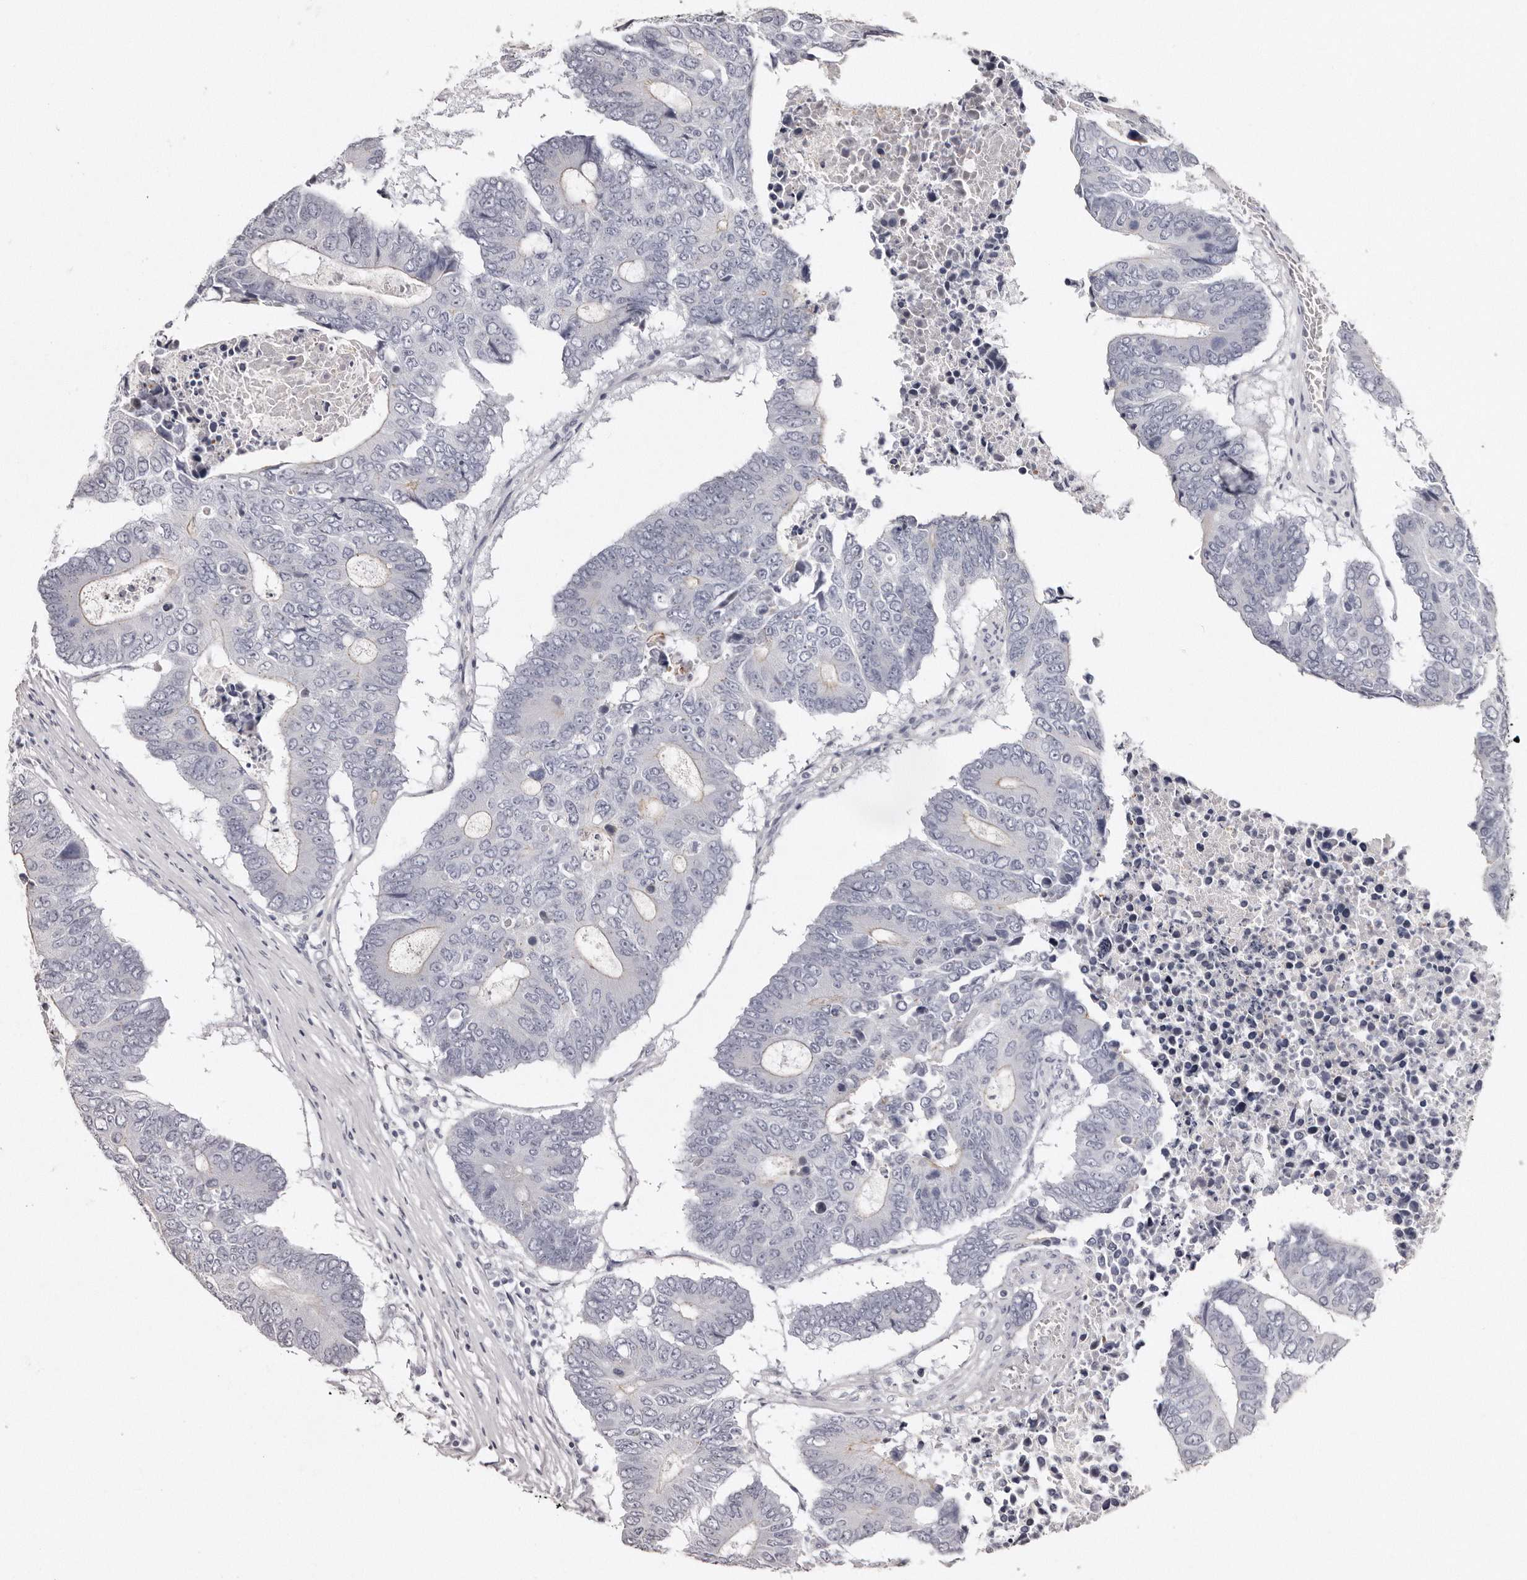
{"staining": {"intensity": "moderate", "quantity": "<25%", "location": "cytoplasmic/membranous"}, "tissue": "colorectal cancer", "cell_type": "Tumor cells", "image_type": "cancer", "snomed": [{"axis": "morphology", "description": "Adenocarcinoma, NOS"}, {"axis": "topography", "description": "Colon"}], "caption": "Human colorectal cancer stained for a protein (brown) displays moderate cytoplasmic/membranous positive positivity in about <25% of tumor cells.", "gene": "PEG10", "patient": {"sex": "male", "age": 87}}